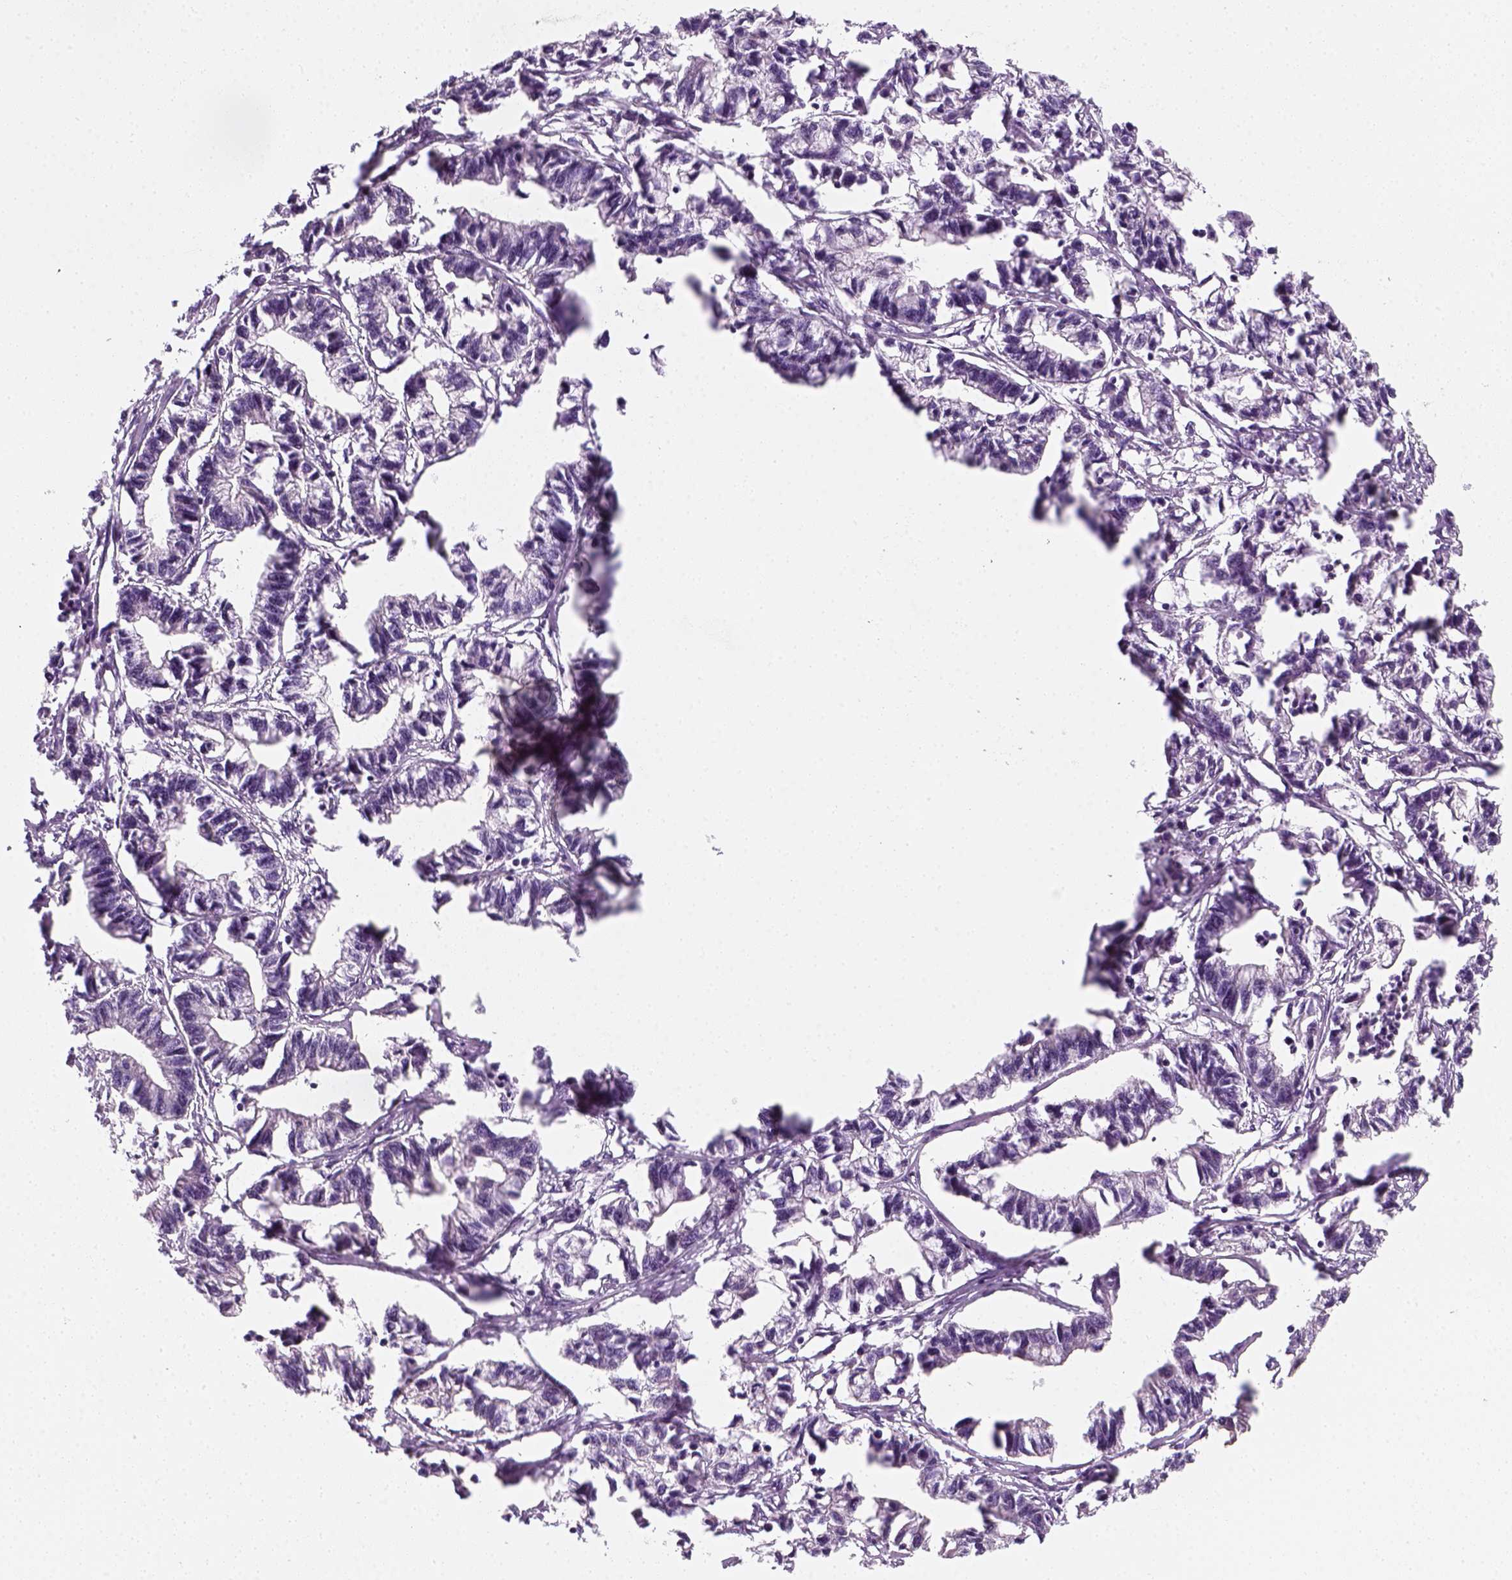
{"staining": {"intensity": "negative", "quantity": "none", "location": "none"}, "tissue": "stomach cancer", "cell_type": "Tumor cells", "image_type": "cancer", "snomed": [{"axis": "morphology", "description": "Adenocarcinoma, NOS"}, {"axis": "topography", "description": "Stomach"}], "caption": "Tumor cells show no significant protein positivity in stomach cancer (adenocarcinoma).", "gene": "EPHB1", "patient": {"sex": "male", "age": 83}}